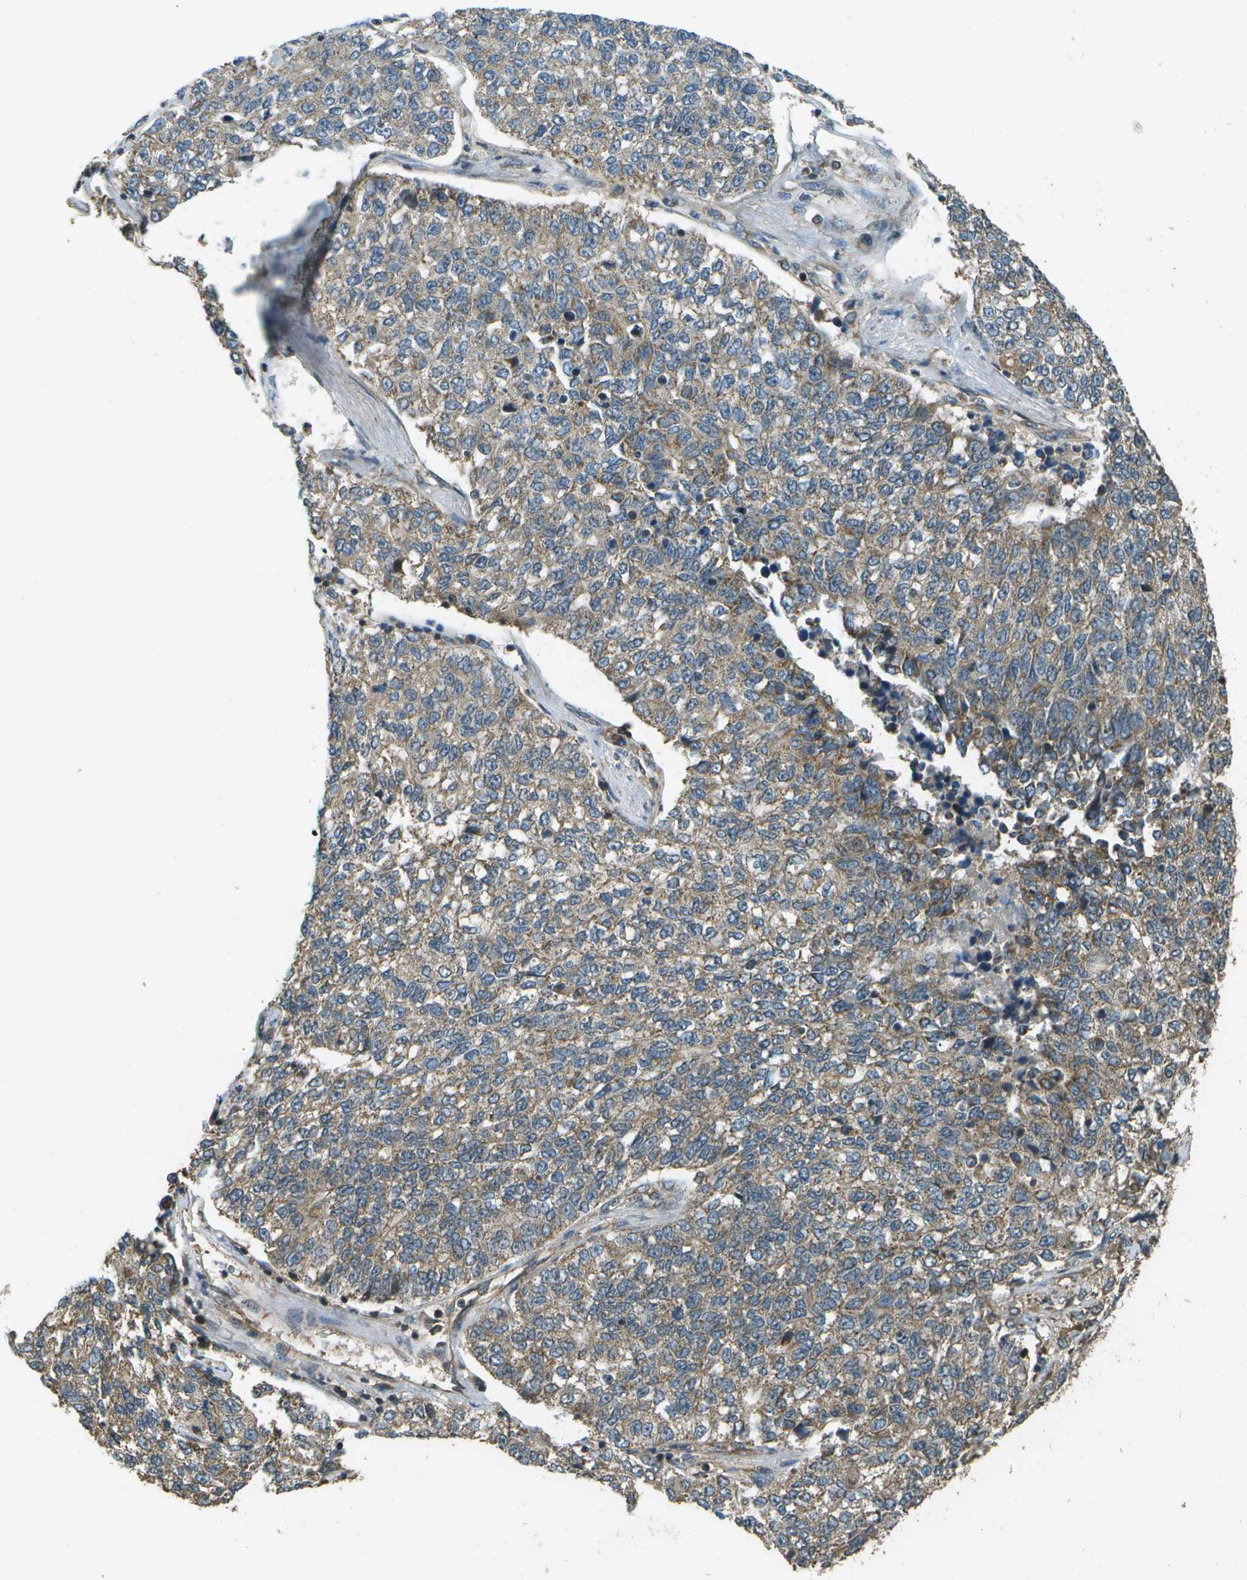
{"staining": {"intensity": "moderate", "quantity": ">75%", "location": "cytoplasmic/membranous"}, "tissue": "lung cancer", "cell_type": "Tumor cells", "image_type": "cancer", "snomed": [{"axis": "morphology", "description": "Adenocarcinoma, NOS"}, {"axis": "topography", "description": "Lung"}], "caption": "Tumor cells show moderate cytoplasmic/membranous staining in about >75% of cells in lung cancer (adenocarcinoma). The staining is performed using DAB brown chromogen to label protein expression. The nuclei are counter-stained blue using hematoxylin.", "gene": "PLPBP", "patient": {"sex": "male", "age": 49}}